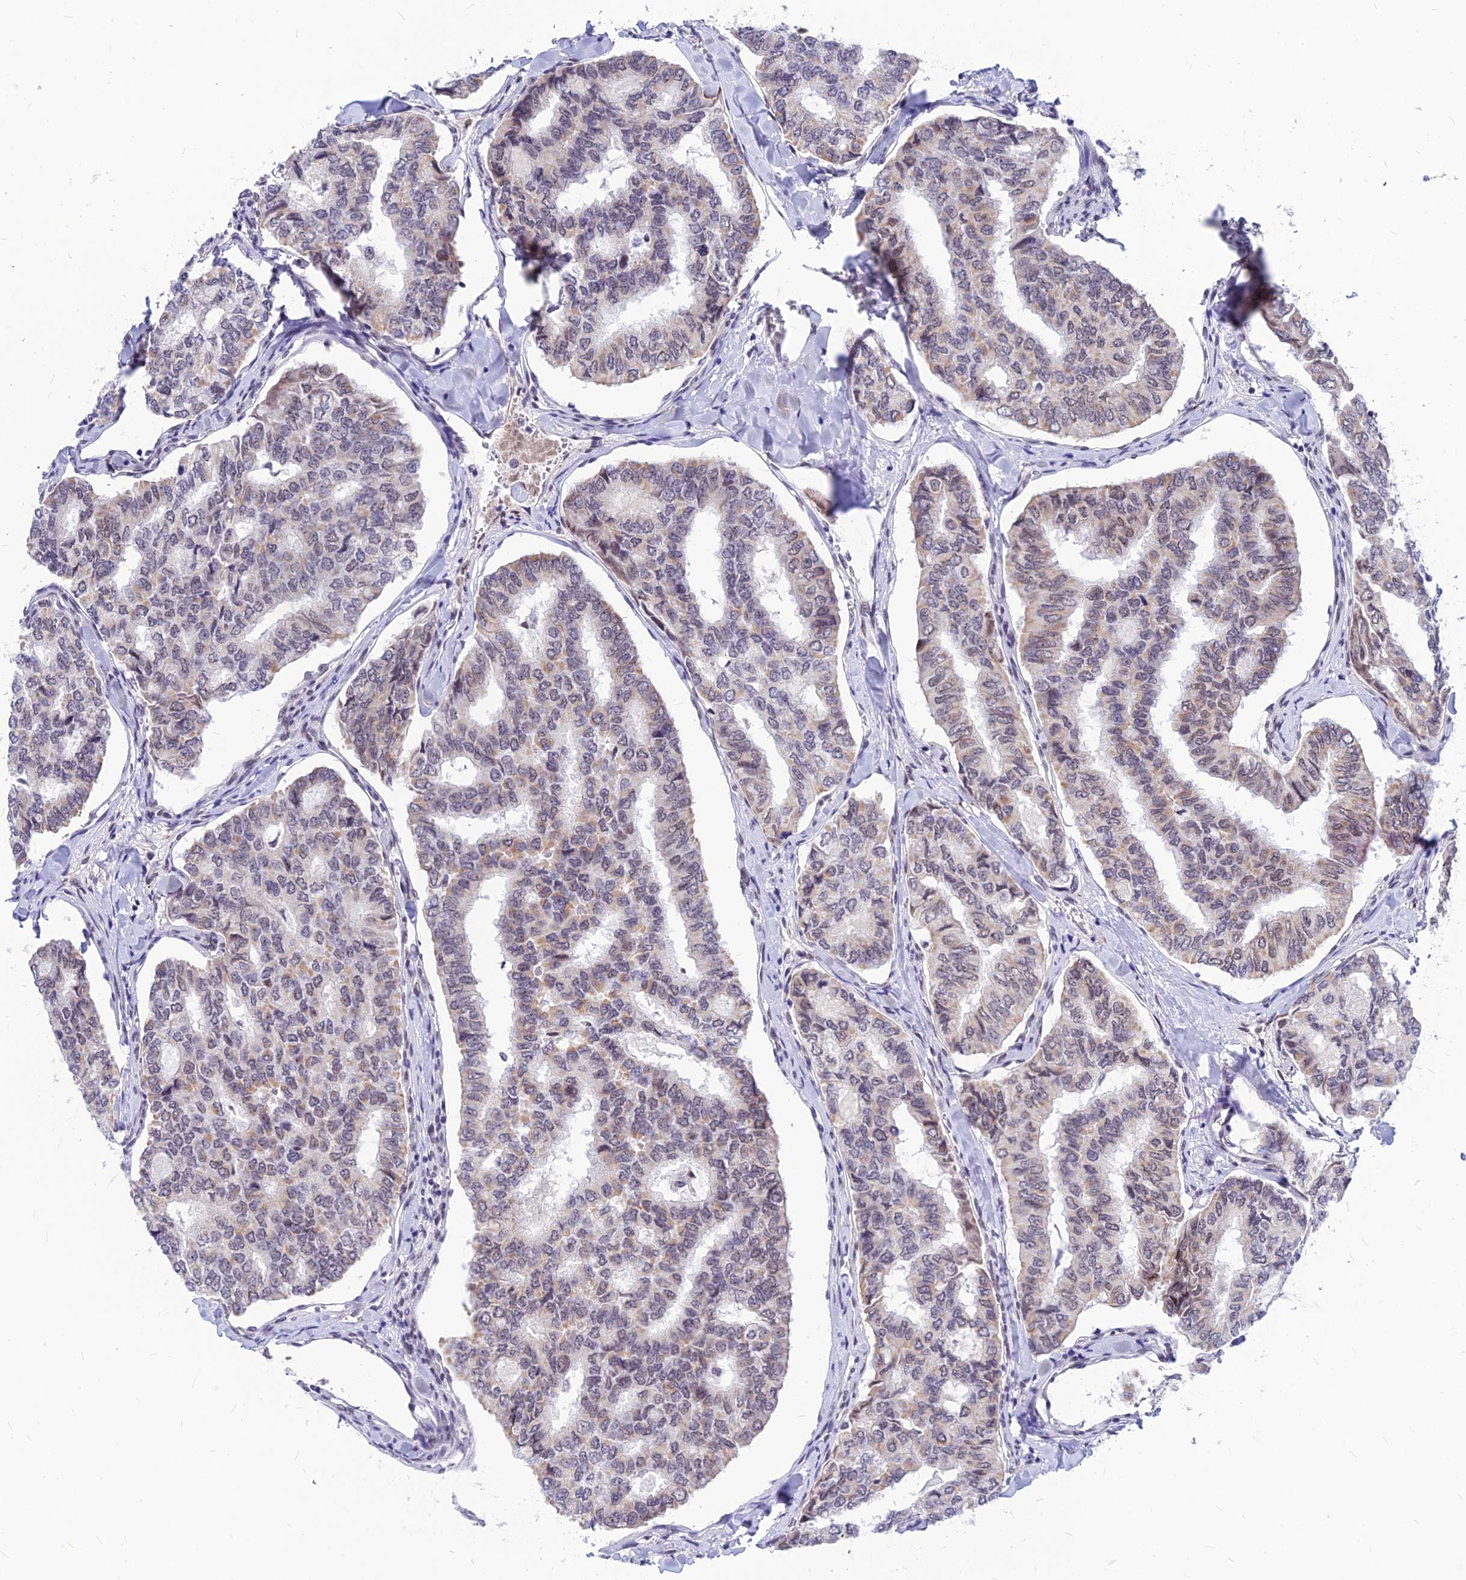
{"staining": {"intensity": "weak", "quantity": "25%-75%", "location": "cytoplasmic/membranous,nuclear"}, "tissue": "thyroid cancer", "cell_type": "Tumor cells", "image_type": "cancer", "snomed": [{"axis": "morphology", "description": "Papillary adenocarcinoma, NOS"}, {"axis": "topography", "description": "Thyroid gland"}], "caption": "Protein expression analysis of thyroid papillary adenocarcinoma shows weak cytoplasmic/membranous and nuclear staining in approximately 25%-75% of tumor cells. (Stains: DAB in brown, nuclei in blue, Microscopy: brightfield microscopy at high magnification).", "gene": "KCTD13", "patient": {"sex": "female", "age": 35}}